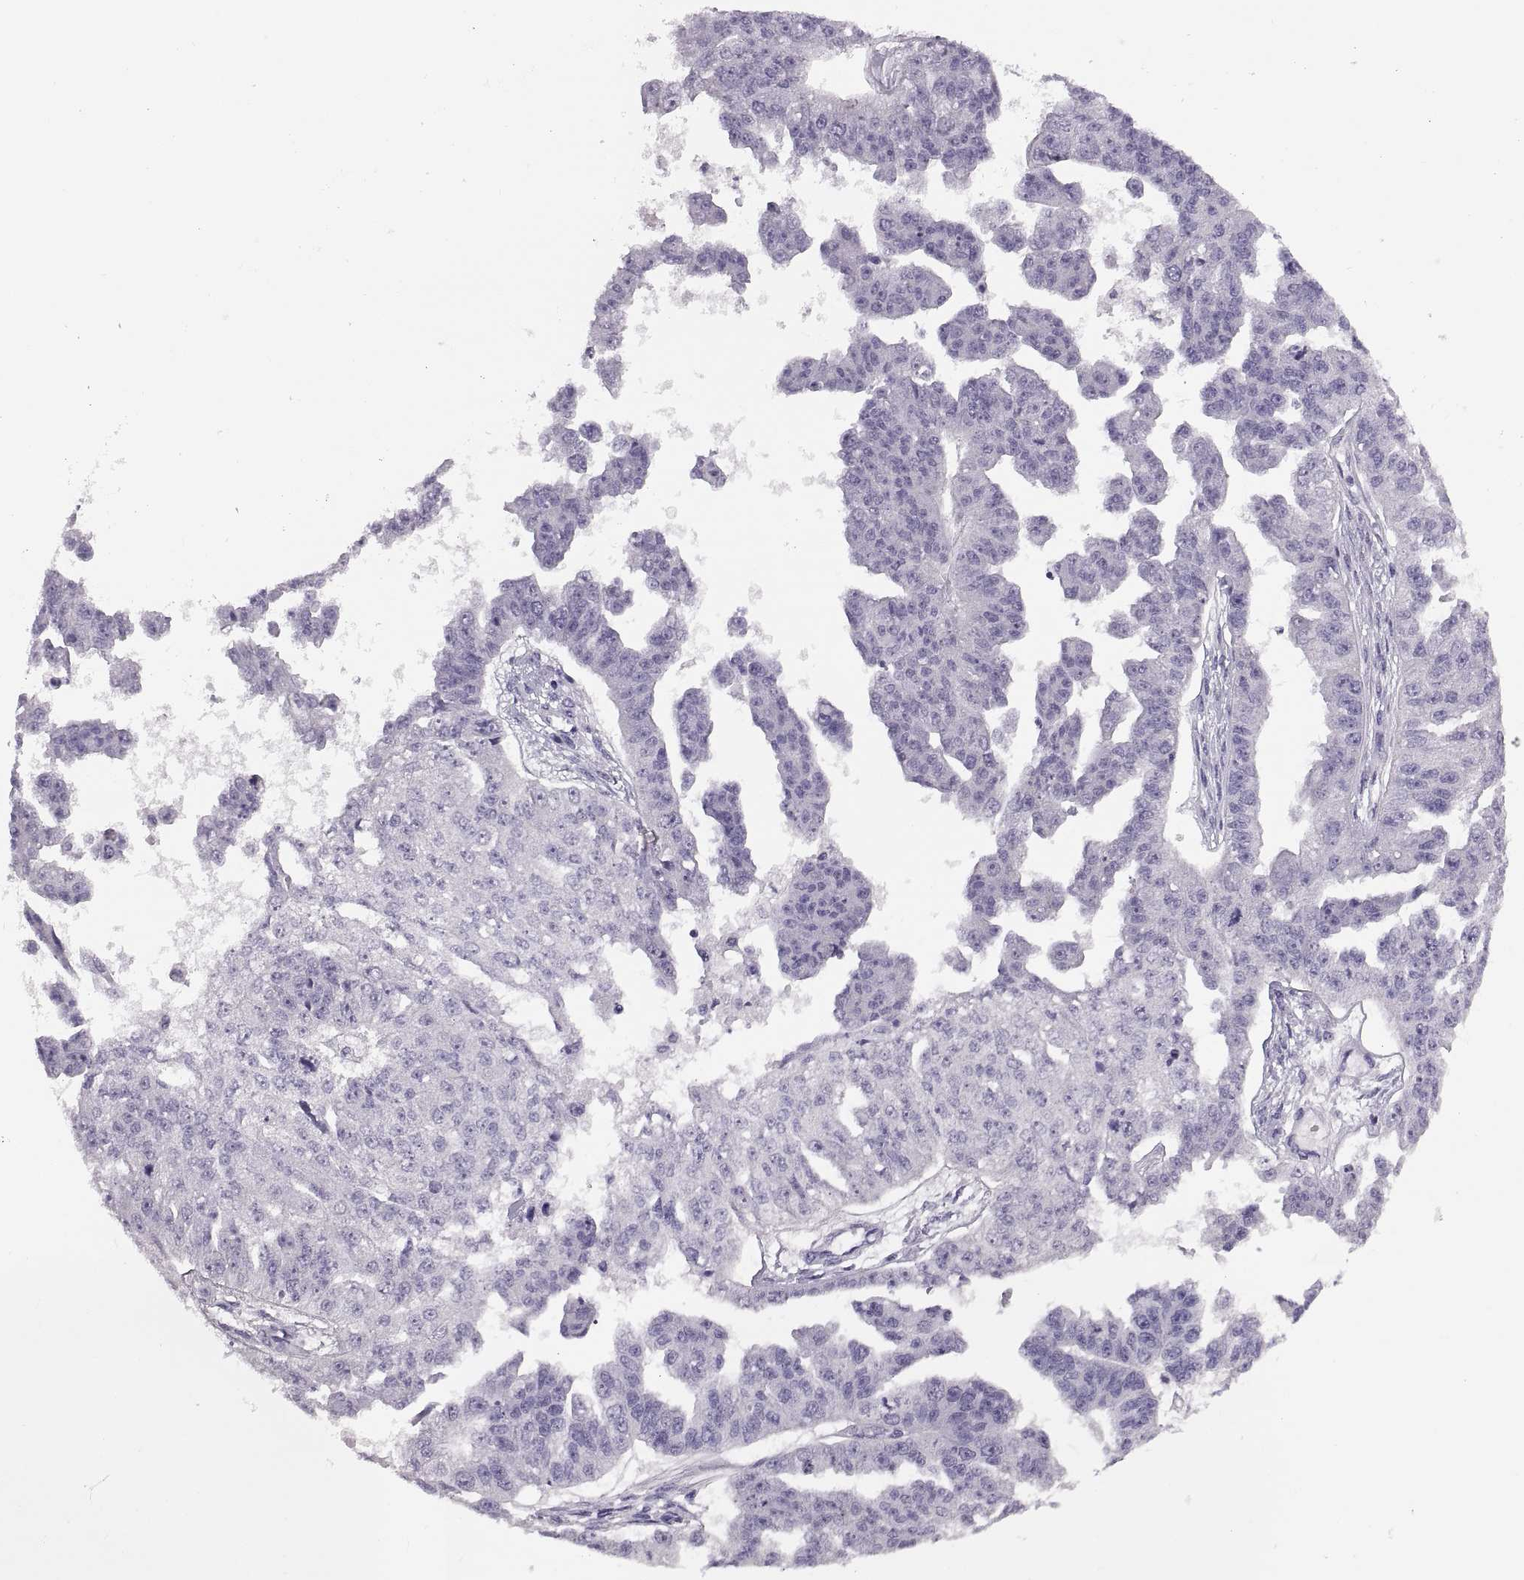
{"staining": {"intensity": "negative", "quantity": "none", "location": "none"}, "tissue": "ovarian cancer", "cell_type": "Tumor cells", "image_type": "cancer", "snomed": [{"axis": "morphology", "description": "Cystadenocarcinoma, serous, NOS"}, {"axis": "topography", "description": "Ovary"}], "caption": "Tumor cells are negative for brown protein staining in ovarian serous cystadenocarcinoma. (IHC, brightfield microscopy, high magnification).", "gene": "ADH6", "patient": {"sex": "female", "age": 58}}